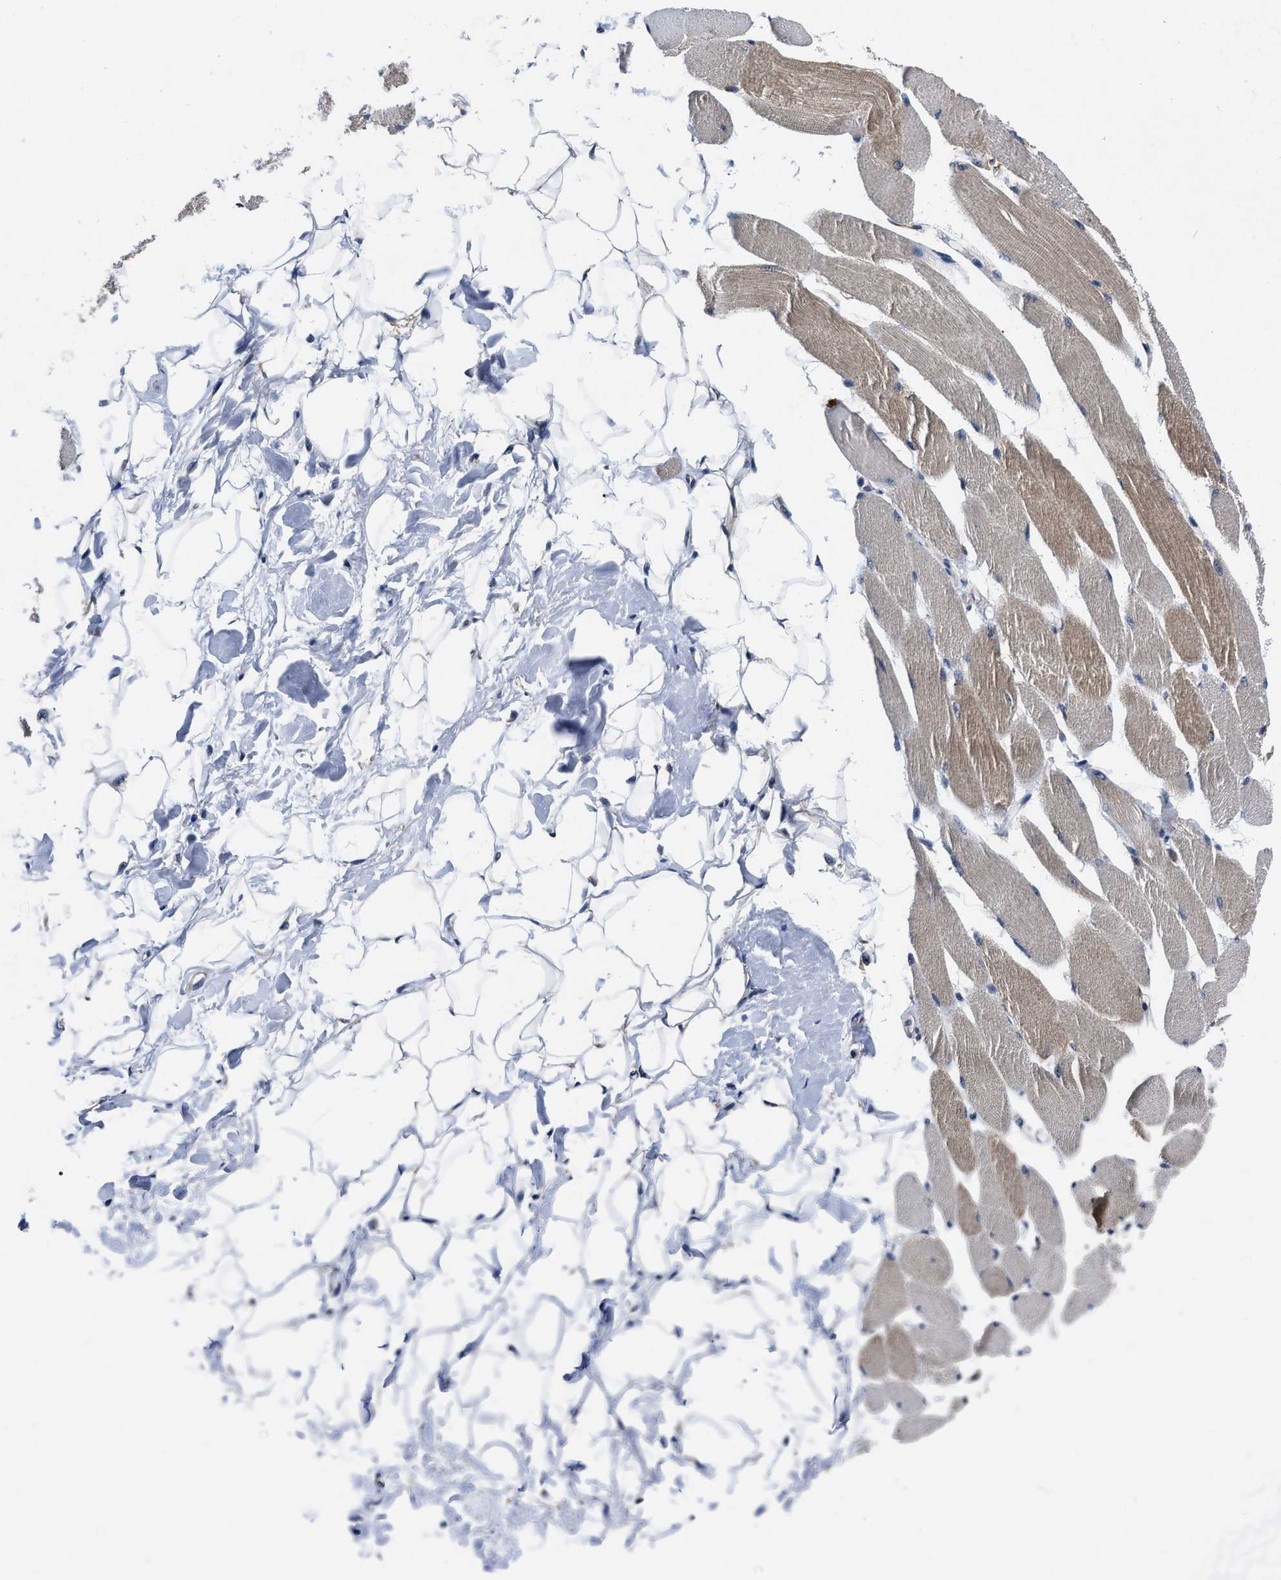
{"staining": {"intensity": "moderate", "quantity": "25%-75%", "location": "cytoplasmic/membranous"}, "tissue": "skeletal muscle", "cell_type": "Myocytes", "image_type": "normal", "snomed": [{"axis": "morphology", "description": "Normal tissue, NOS"}, {"axis": "topography", "description": "Skeletal muscle"}, {"axis": "topography", "description": "Peripheral nerve tissue"}], "caption": "Brown immunohistochemical staining in unremarkable skeletal muscle shows moderate cytoplasmic/membranous staining in about 25%-75% of myocytes. The staining was performed using DAB to visualize the protein expression in brown, while the nuclei were stained in blue with hematoxylin (Magnification: 20x).", "gene": "GET4", "patient": {"sex": "female", "age": 84}}